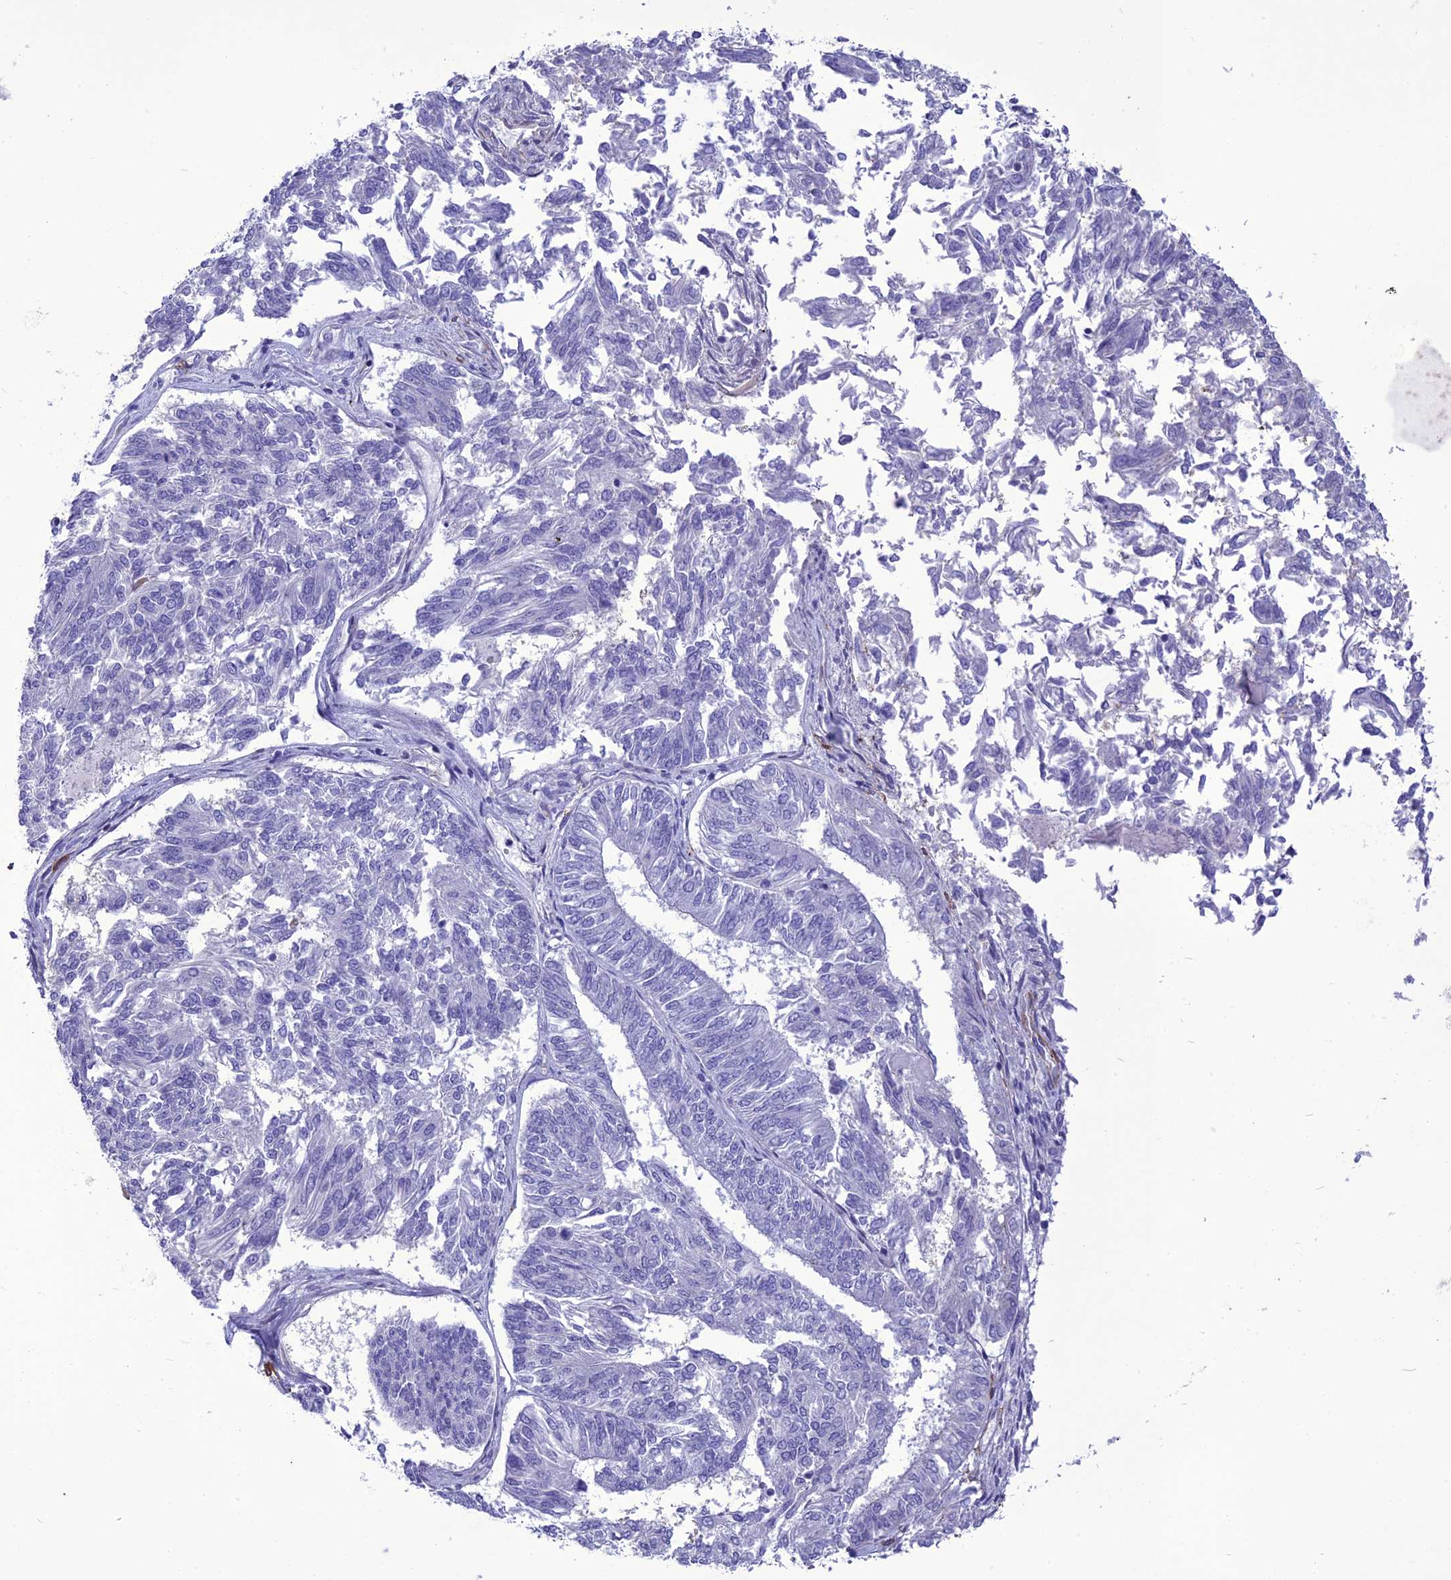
{"staining": {"intensity": "negative", "quantity": "none", "location": "none"}, "tissue": "endometrial cancer", "cell_type": "Tumor cells", "image_type": "cancer", "snomed": [{"axis": "morphology", "description": "Adenocarcinoma, NOS"}, {"axis": "topography", "description": "Endometrium"}], "caption": "Tumor cells show no significant protein staining in endometrial adenocarcinoma.", "gene": "NKD1", "patient": {"sex": "female", "age": 58}}